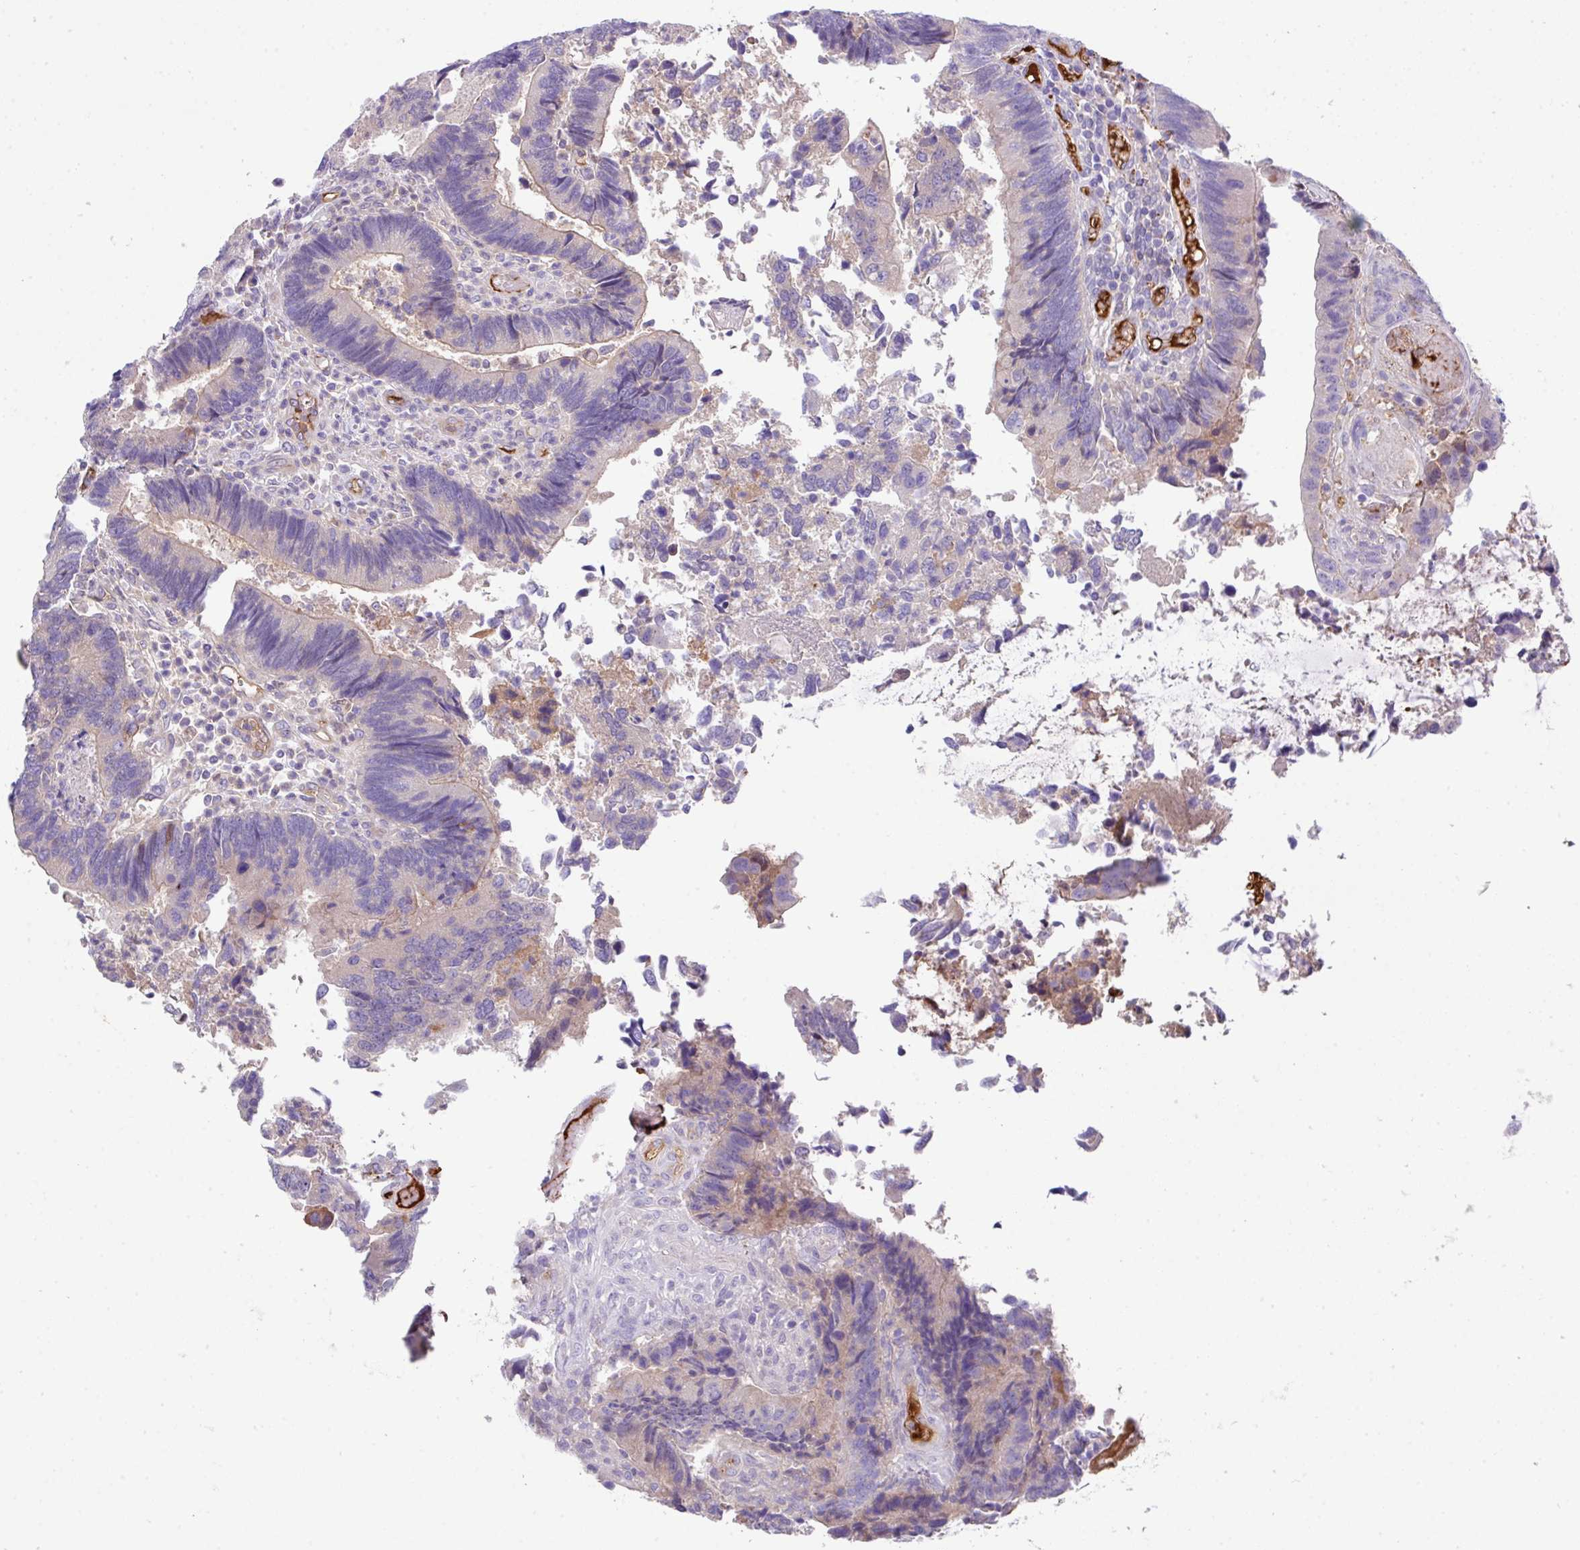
{"staining": {"intensity": "moderate", "quantity": "25%-75%", "location": "cytoplasmic/membranous"}, "tissue": "colorectal cancer", "cell_type": "Tumor cells", "image_type": "cancer", "snomed": [{"axis": "morphology", "description": "Adenocarcinoma, NOS"}, {"axis": "topography", "description": "Colon"}], "caption": "Immunohistochemistry of colorectal cancer (adenocarcinoma) exhibits medium levels of moderate cytoplasmic/membranous expression in approximately 25%-75% of tumor cells. The protein is stained brown, and the nuclei are stained in blue (DAB (3,3'-diaminobenzidine) IHC with brightfield microscopy, high magnification).", "gene": "DNAL1", "patient": {"sex": "female", "age": 67}}